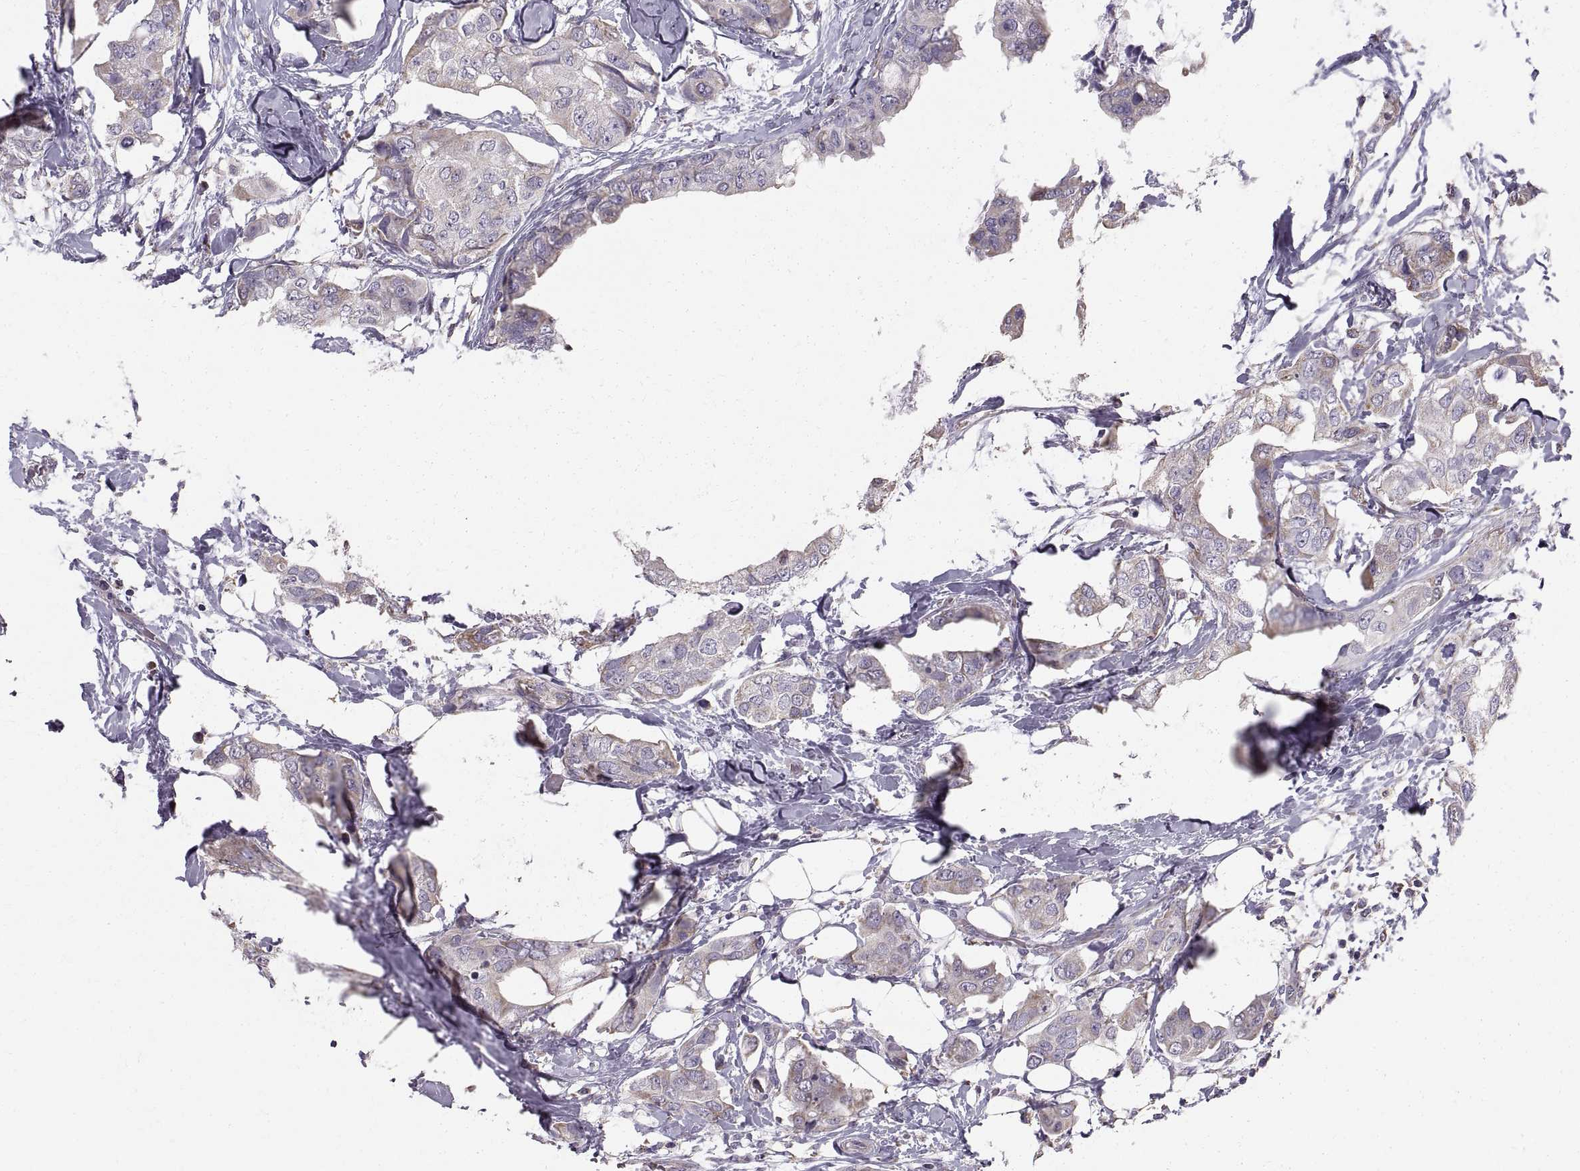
{"staining": {"intensity": "weak", "quantity": "25%-75%", "location": "cytoplasmic/membranous"}, "tissue": "breast cancer", "cell_type": "Tumor cells", "image_type": "cancer", "snomed": [{"axis": "morphology", "description": "Normal tissue, NOS"}, {"axis": "morphology", "description": "Duct carcinoma"}, {"axis": "topography", "description": "Breast"}], "caption": "DAB (3,3'-diaminobenzidine) immunohistochemical staining of breast cancer (intraductal carcinoma) demonstrates weak cytoplasmic/membranous protein positivity in approximately 25%-75% of tumor cells.", "gene": "STMND1", "patient": {"sex": "female", "age": 40}}